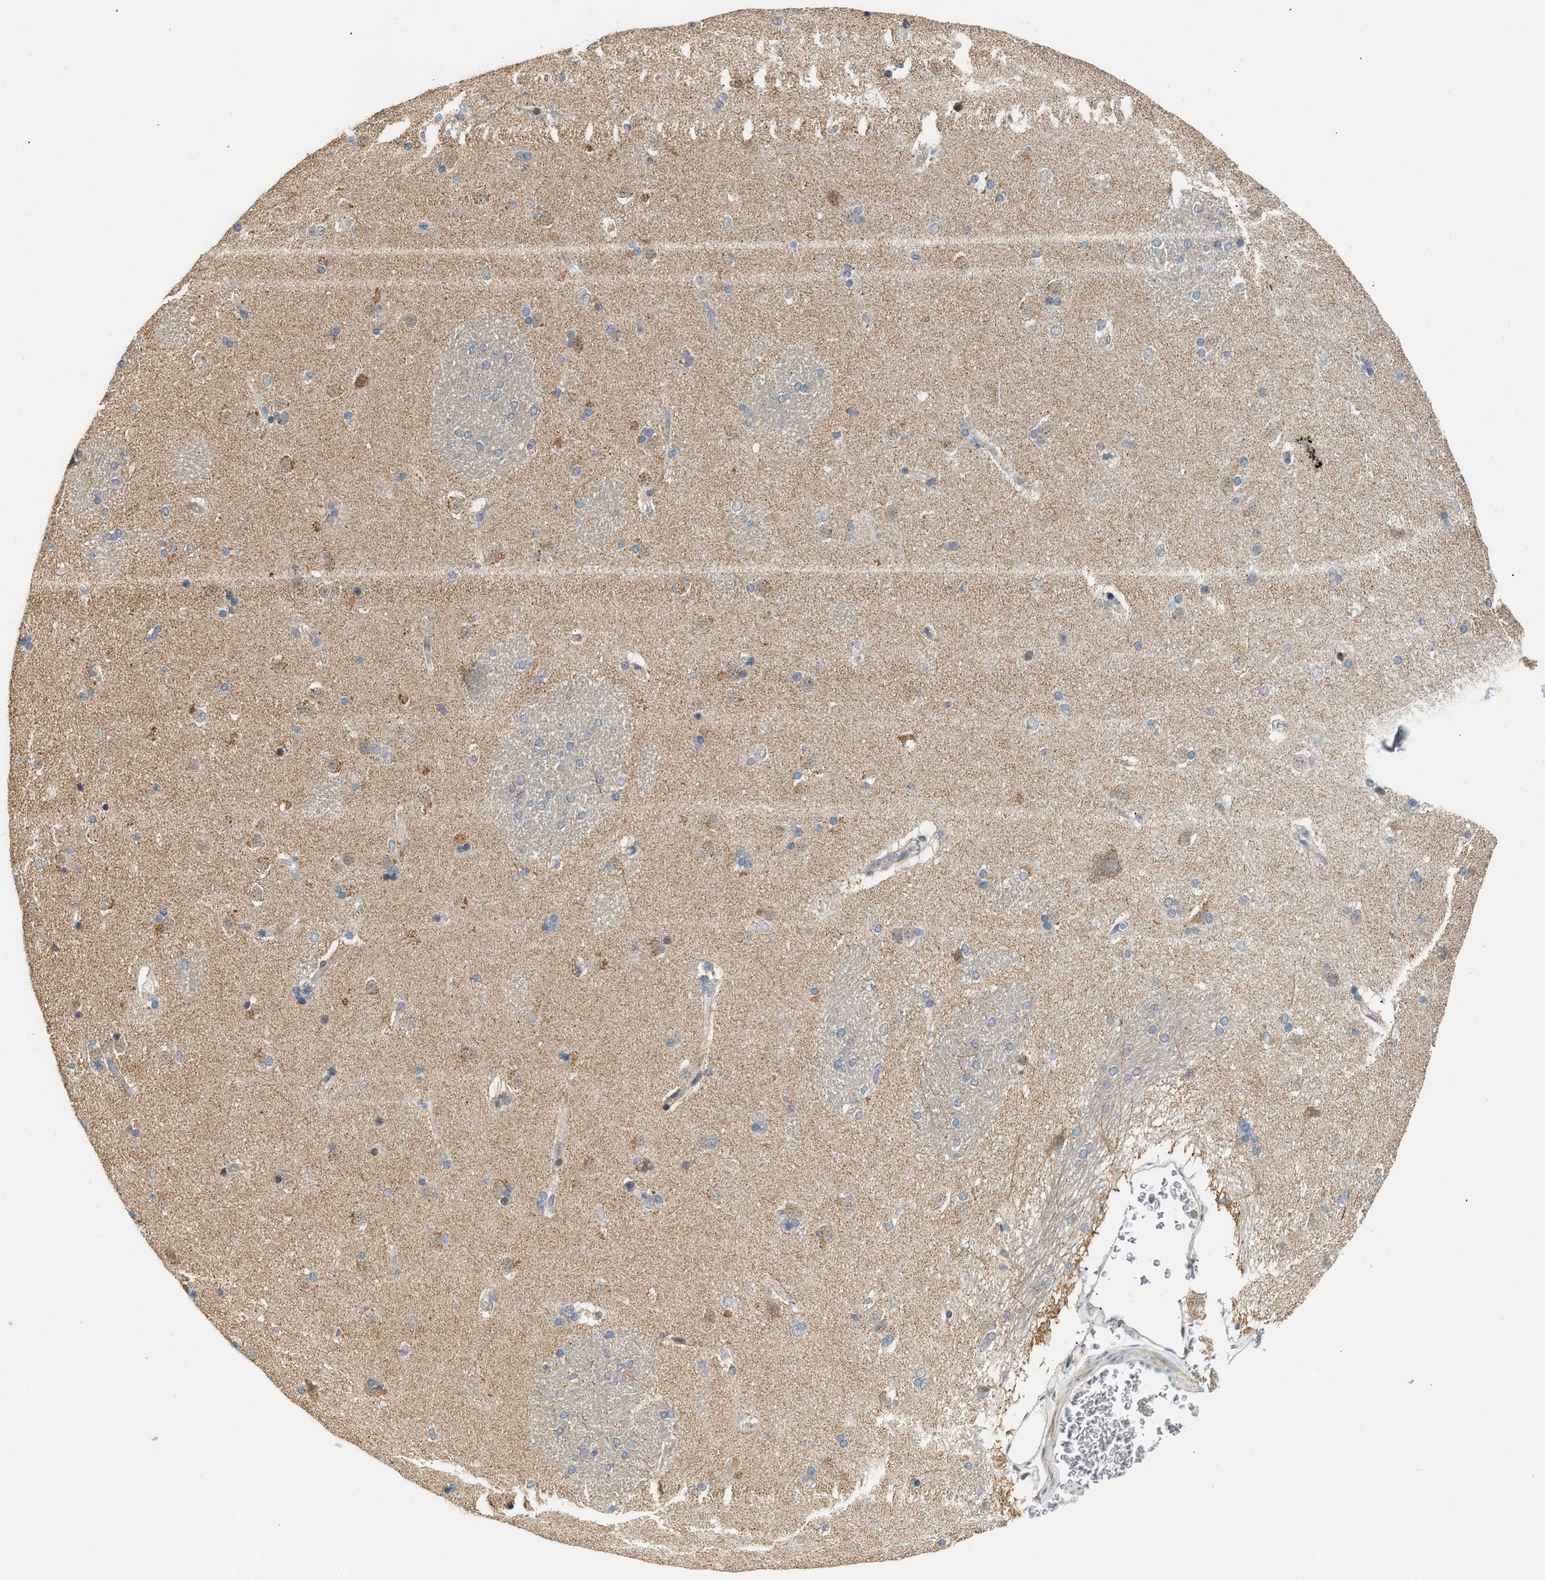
{"staining": {"intensity": "moderate", "quantity": "<25%", "location": "cytoplasmic/membranous"}, "tissue": "caudate", "cell_type": "Glial cells", "image_type": "normal", "snomed": [{"axis": "morphology", "description": "Normal tissue, NOS"}, {"axis": "topography", "description": "Lateral ventricle wall"}], "caption": "There is low levels of moderate cytoplasmic/membranous expression in glial cells of normal caudate, as demonstrated by immunohistochemical staining (brown color).", "gene": "DEPTOR", "patient": {"sex": "female", "age": 19}}